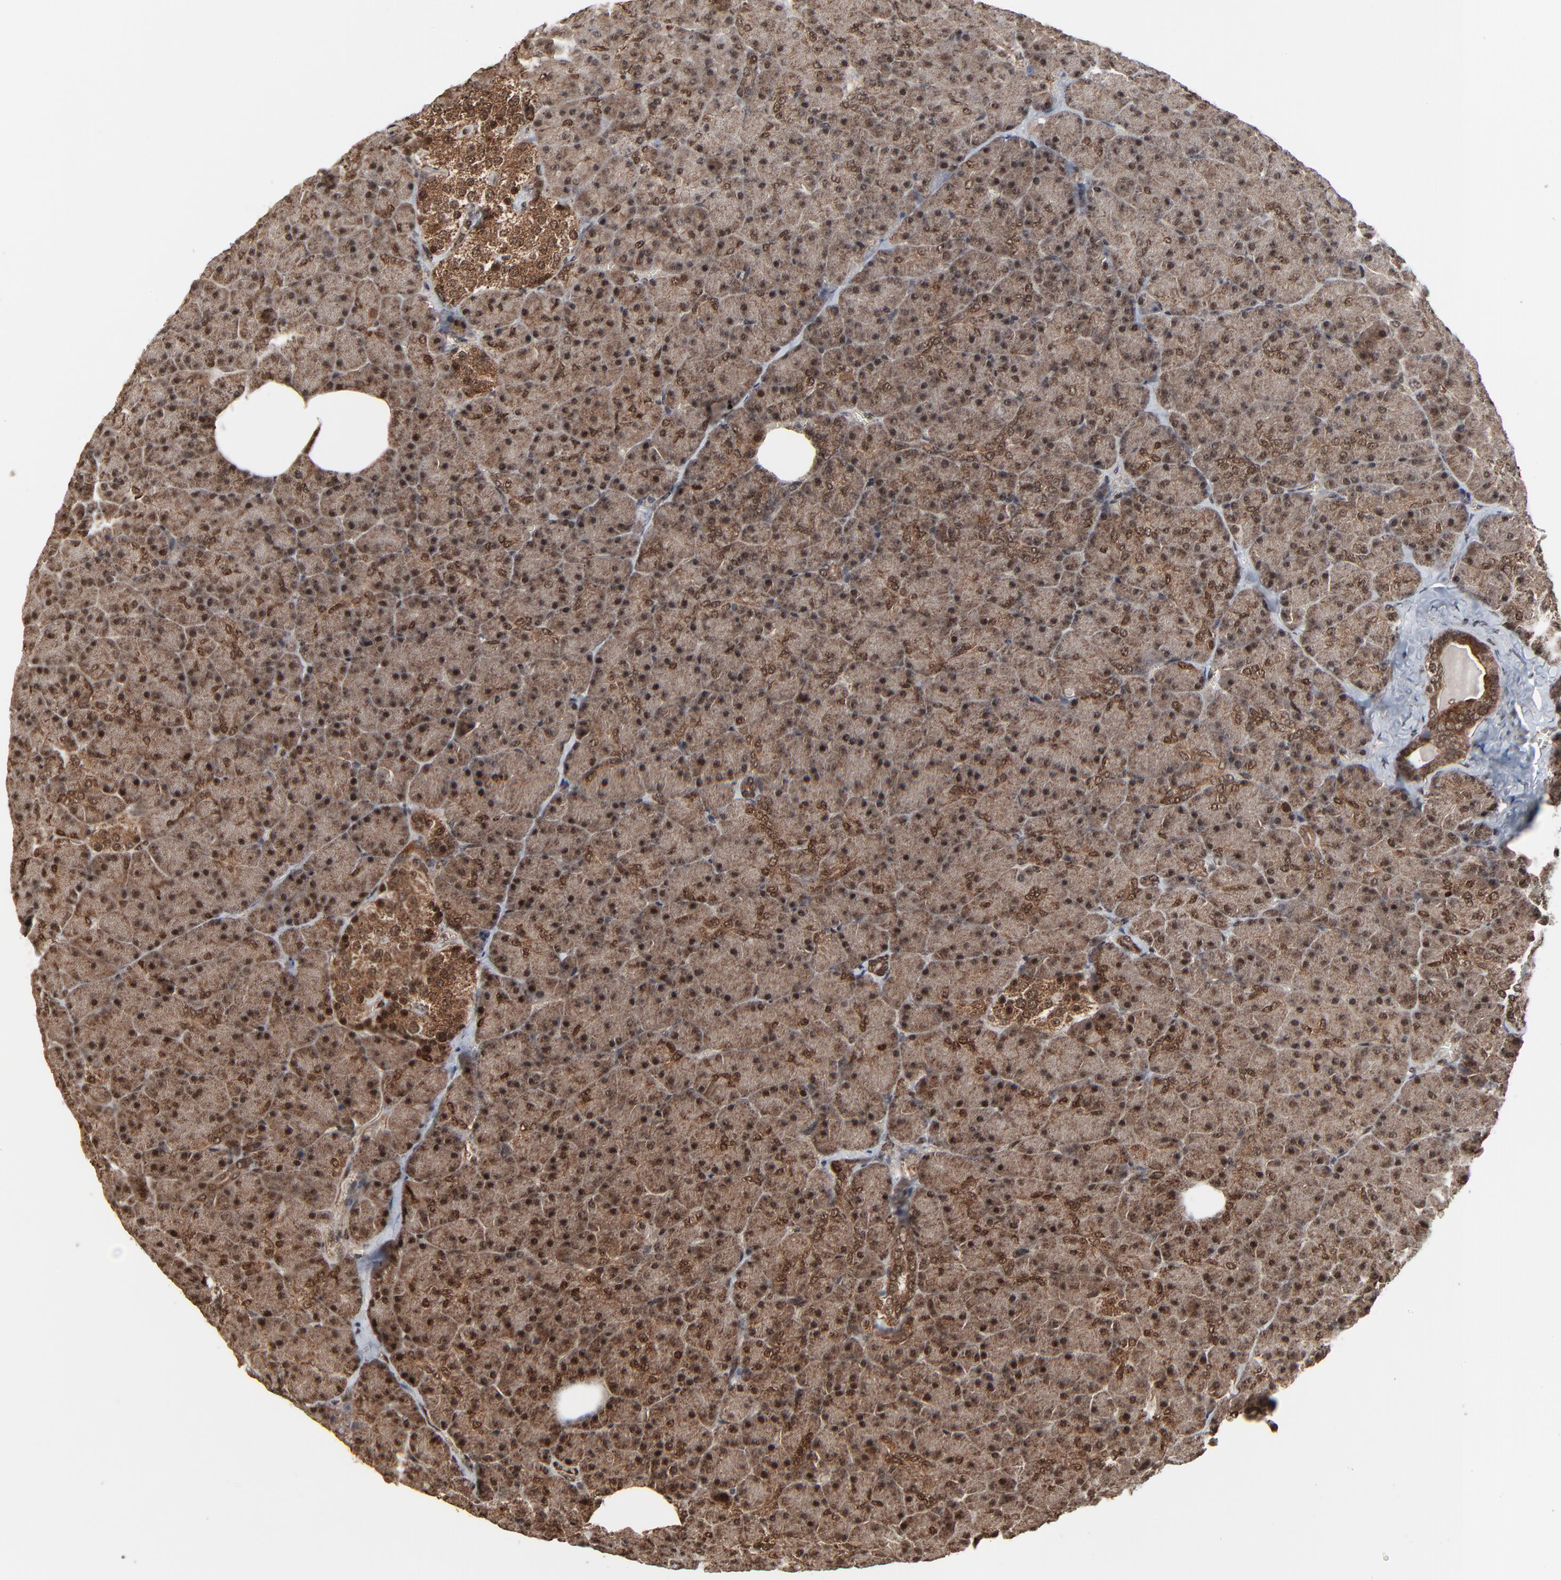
{"staining": {"intensity": "moderate", "quantity": ">75%", "location": "cytoplasmic/membranous,nuclear"}, "tissue": "pancreas", "cell_type": "Exocrine glandular cells", "image_type": "normal", "snomed": [{"axis": "morphology", "description": "Normal tissue, NOS"}, {"axis": "topography", "description": "Pancreas"}], "caption": "Exocrine glandular cells show moderate cytoplasmic/membranous,nuclear staining in approximately >75% of cells in benign pancreas. The staining is performed using DAB brown chromogen to label protein expression. The nuclei are counter-stained blue using hematoxylin.", "gene": "RHOJ", "patient": {"sex": "female", "age": 35}}